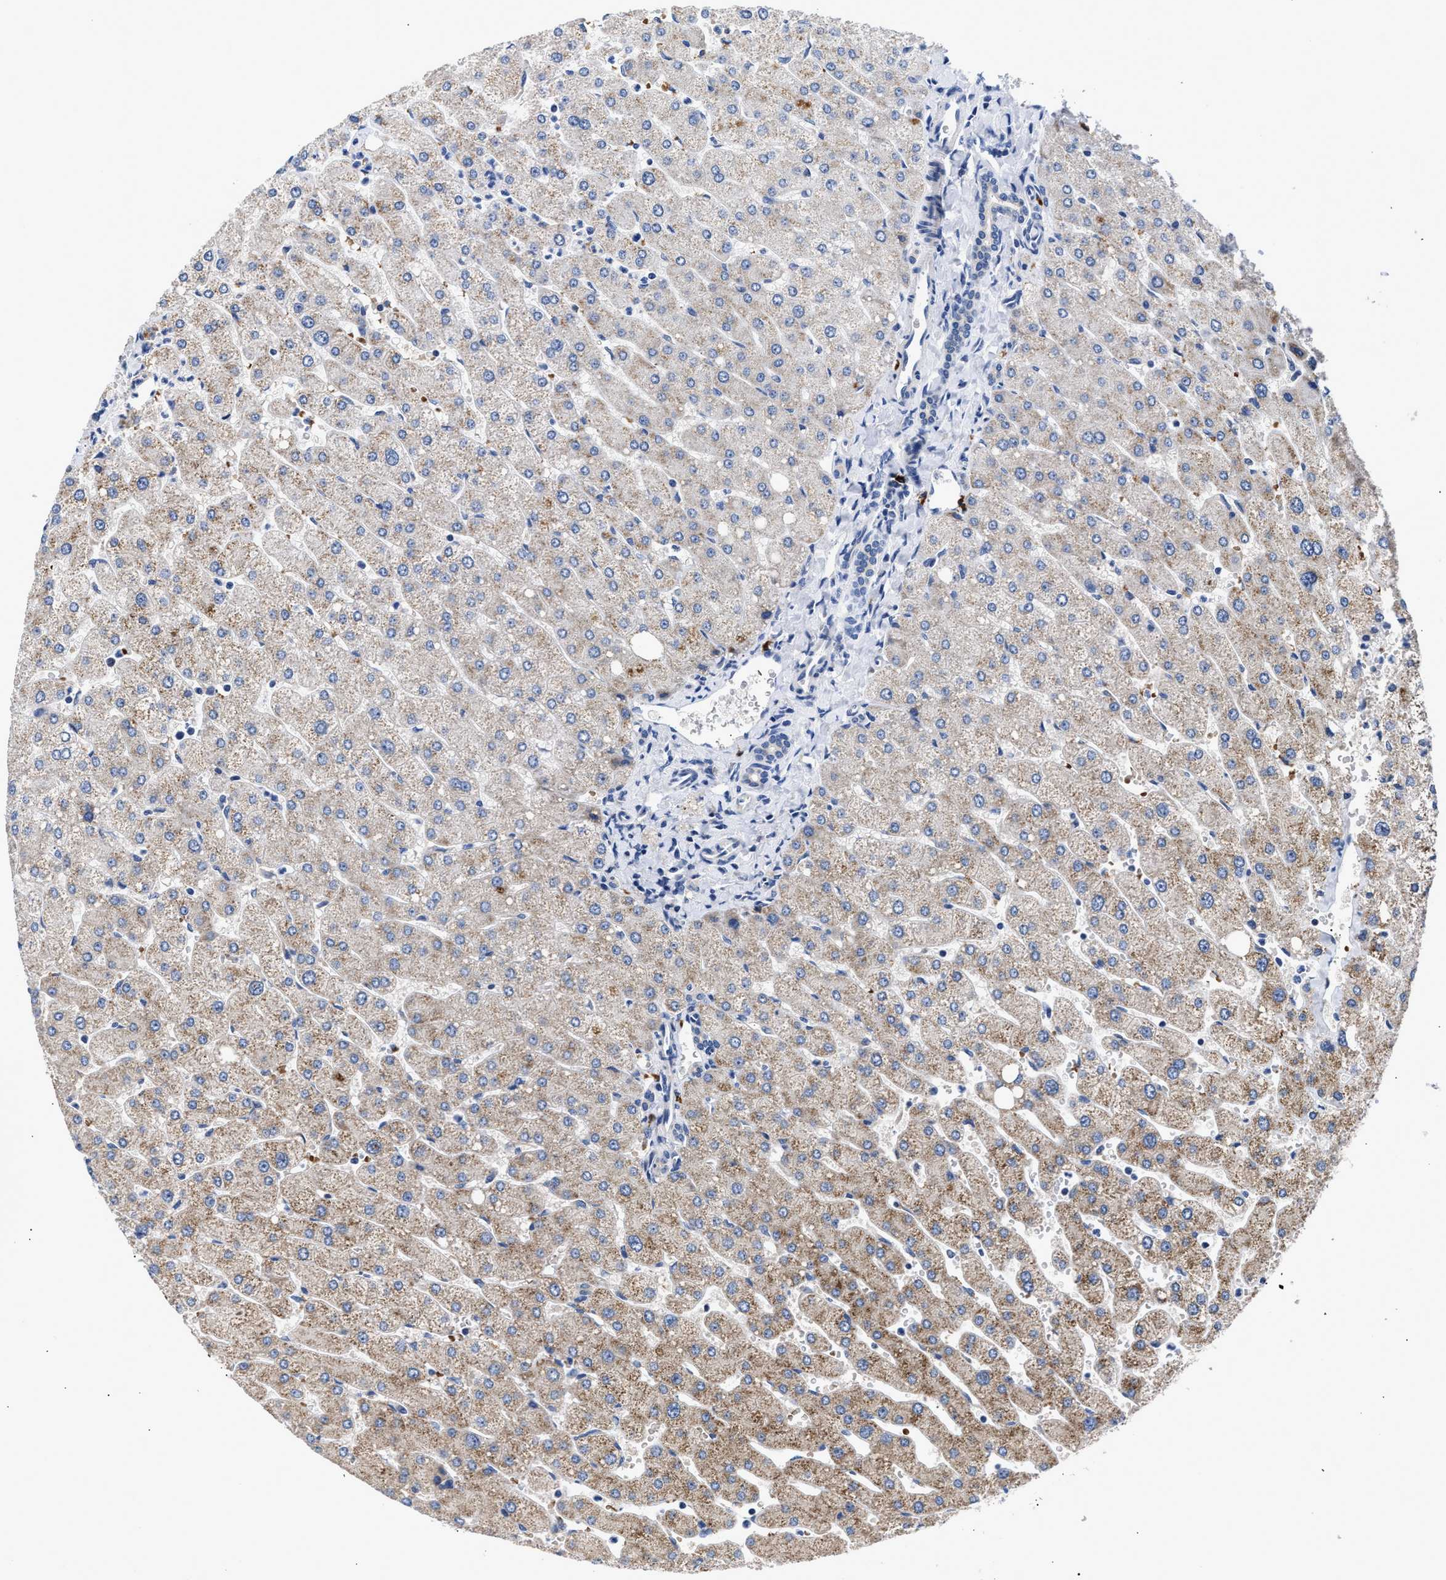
{"staining": {"intensity": "negative", "quantity": "none", "location": "none"}, "tissue": "liver", "cell_type": "Cholangiocytes", "image_type": "normal", "snomed": [{"axis": "morphology", "description": "Normal tissue, NOS"}, {"axis": "topography", "description": "Liver"}], "caption": "Cholangiocytes show no significant protein staining in normal liver.", "gene": "RINT1", "patient": {"sex": "male", "age": 55}}